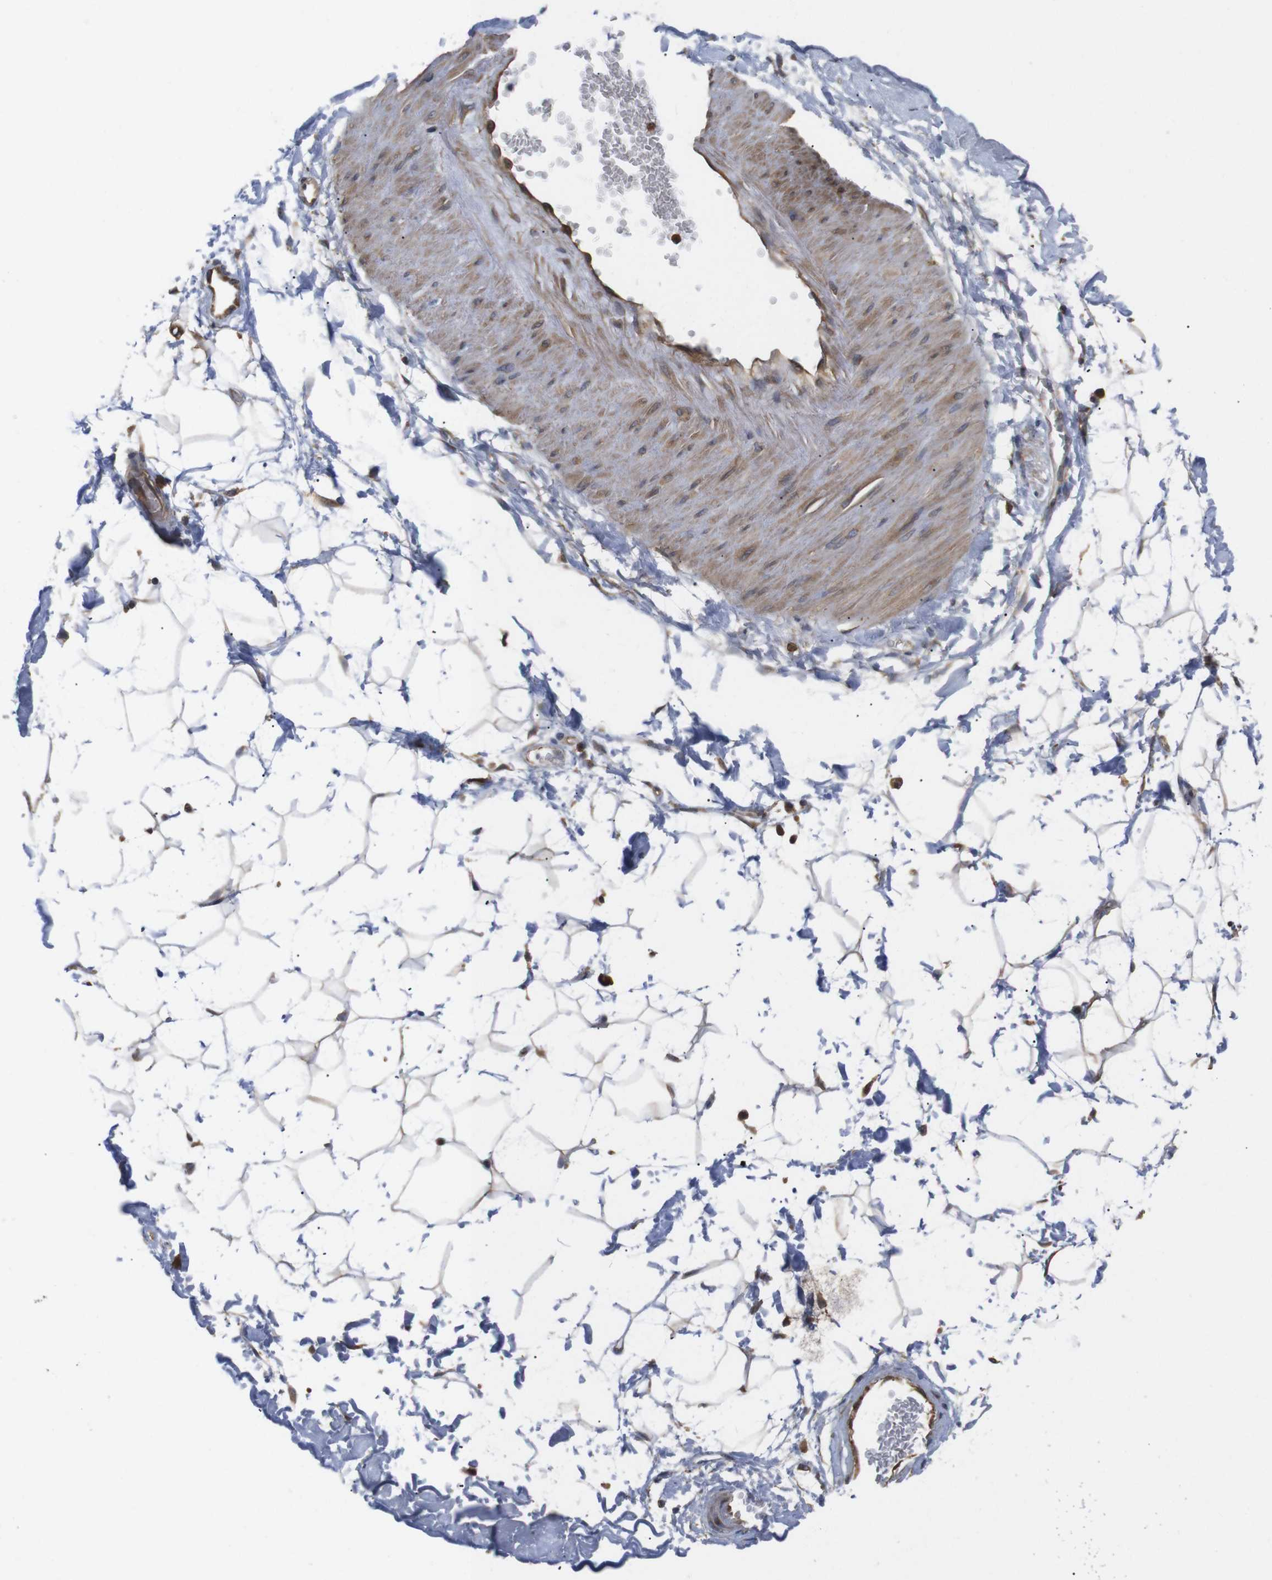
{"staining": {"intensity": "negative", "quantity": "none", "location": "none"}, "tissue": "adipose tissue", "cell_type": "Adipocytes", "image_type": "normal", "snomed": [{"axis": "morphology", "description": "Normal tissue, NOS"}, {"axis": "topography", "description": "Soft tissue"}], "caption": "High magnification brightfield microscopy of benign adipose tissue stained with DAB (3,3'-diaminobenzidine) (brown) and counterstained with hematoxylin (blue): adipocytes show no significant staining. Brightfield microscopy of immunohistochemistry stained with DAB (brown) and hematoxylin (blue), captured at high magnification.", "gene": "TIAM1", "patient": {"sex": "male", "age": 72}}